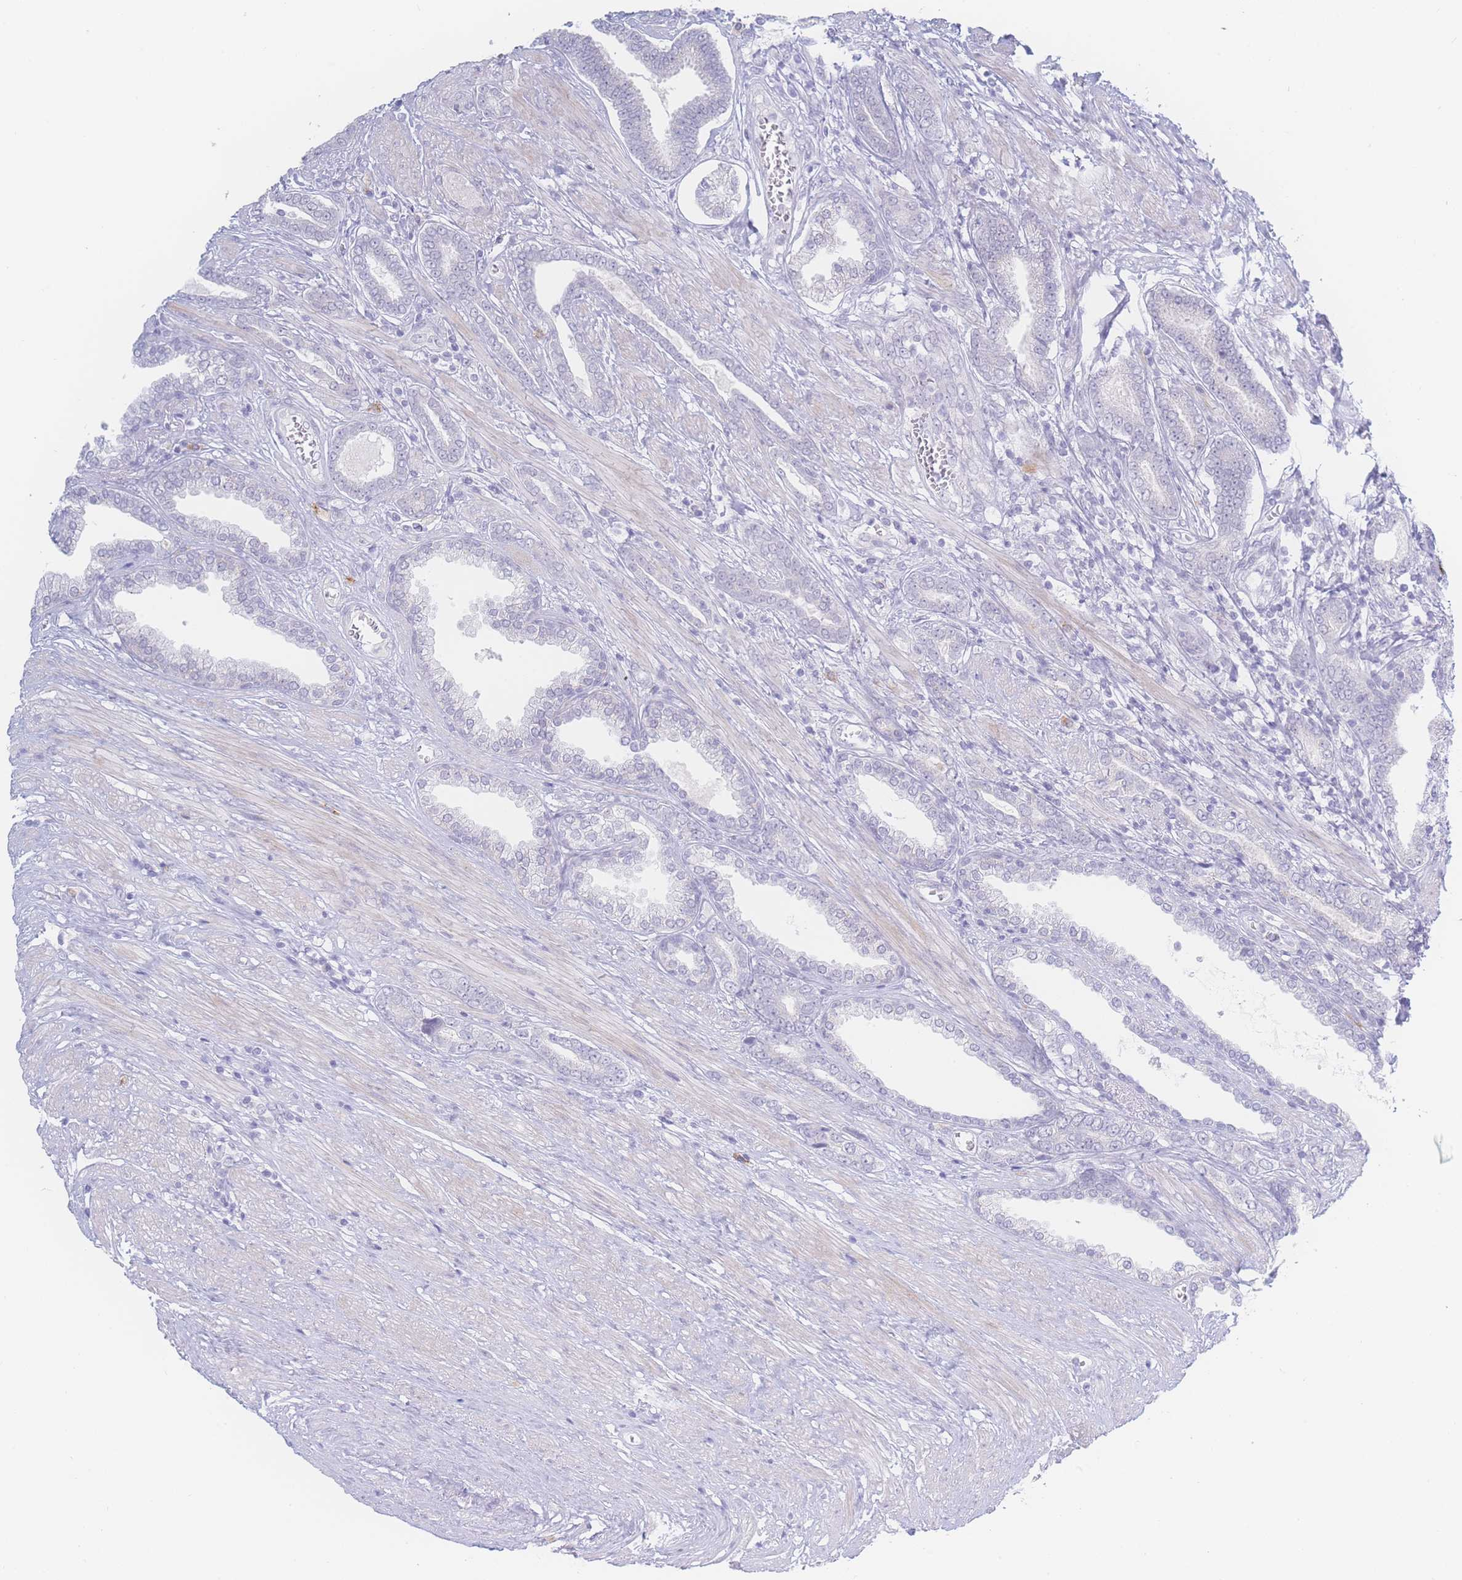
{"staining": {"intensity": "negative", "quantity": "none", "location": "none"}, "tissue": "prostate cancer", "cell_type": "Tumor cells", "image_type": "cancer", "snomed": [{"axis": "morphology", "description": "Adenocarcinoma, NOS"}, {"axis": "topography", "description": "Prostate and seminal vesicle, NOS"}], "caption": "Prostate cancer (adenocarcinoma) was stained to show a protein in brown. There is no significant expression in tumor cells.", "gene": "PRSS22", "patient": {"sex": "male", "age": 76}}